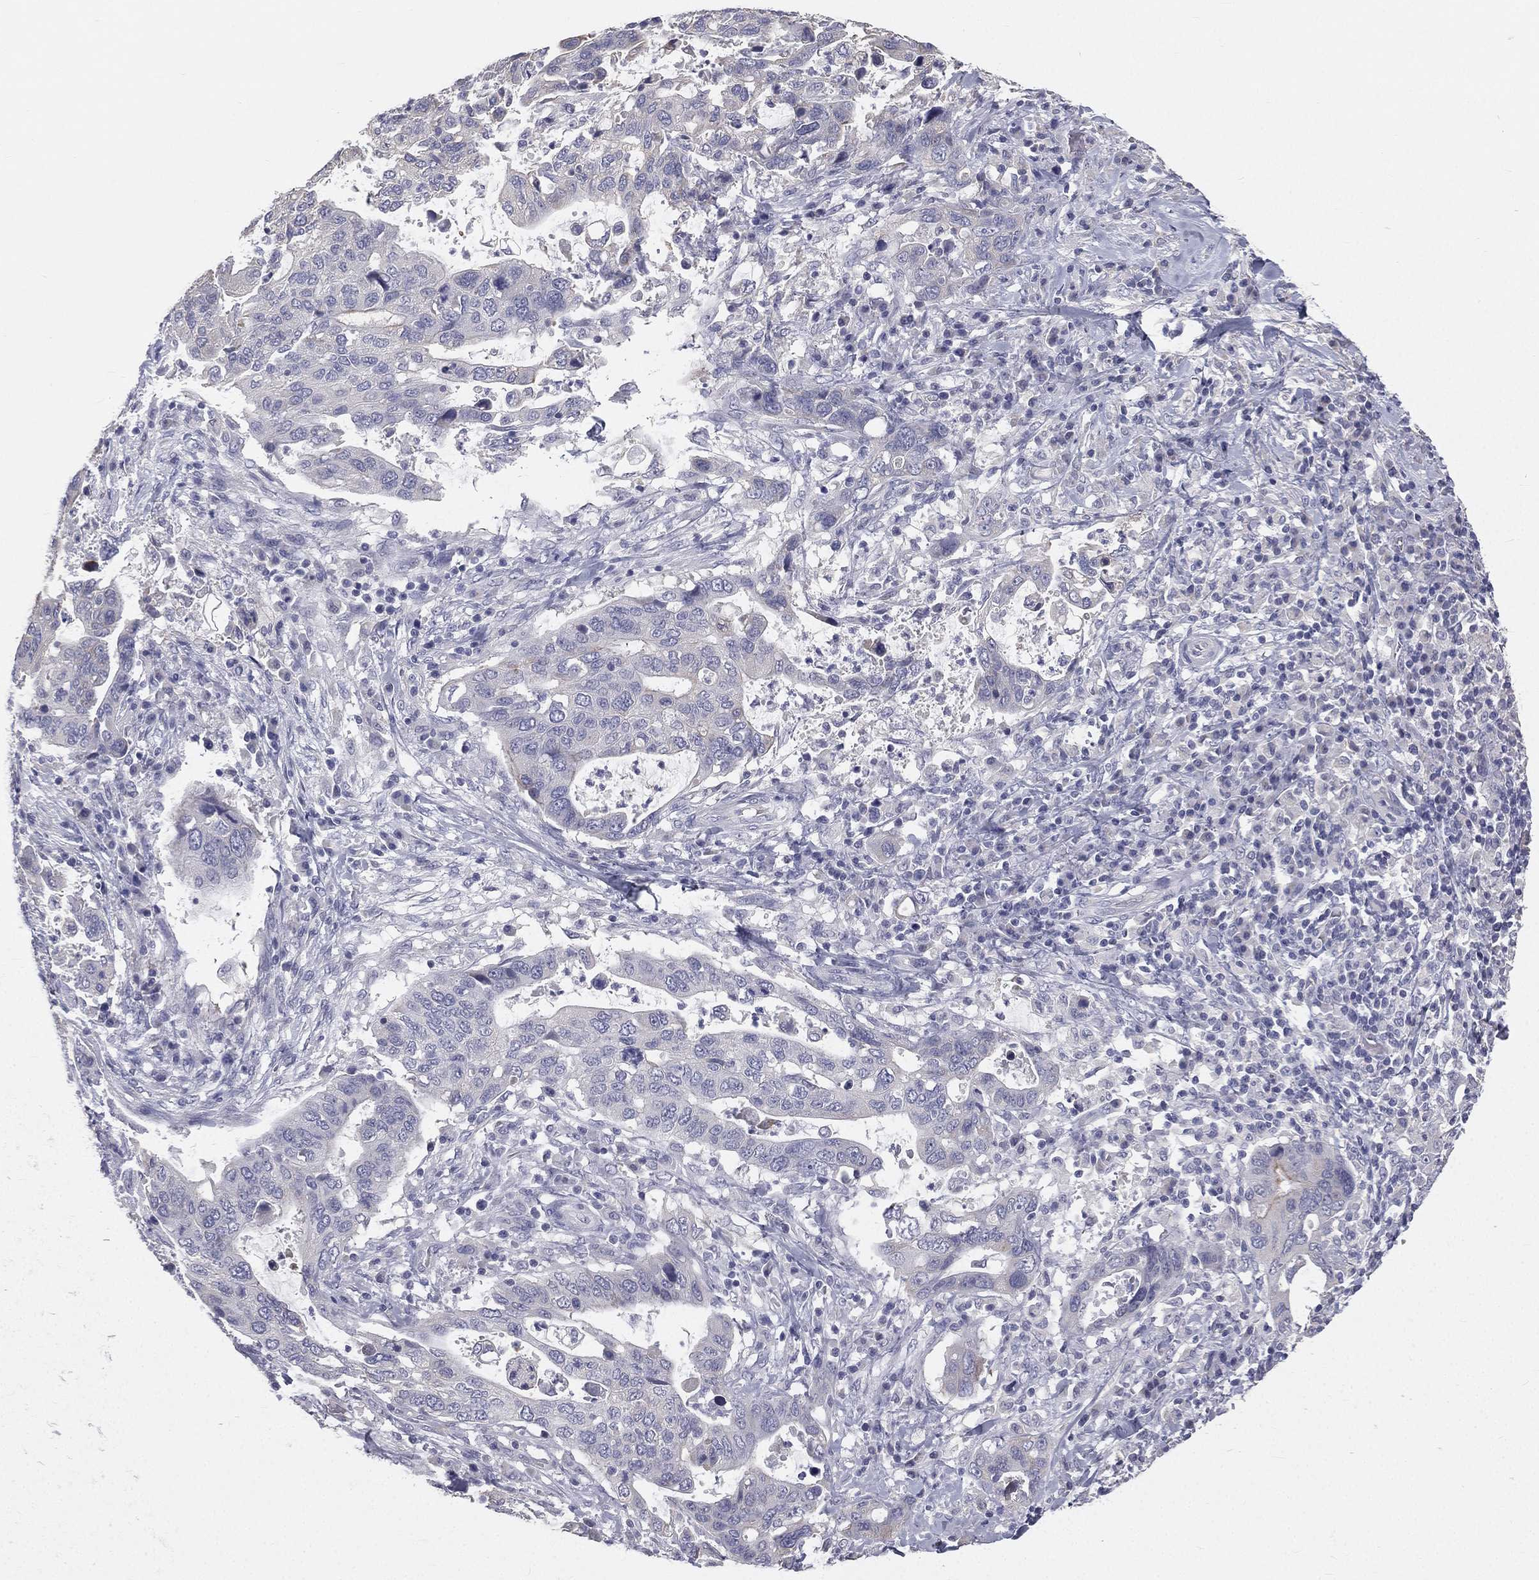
{"staining": {"intensity": "negative", "quantity": "none", "location": "none"}, "tissue": "stomach cancer", "cell_type": "Tumor cells", "image_type": "cancer", "snomed": [{"axis": "morphology", "description": "Adenocarcinoma, NOS"}, {"axis": "topography", "description": "Stomach"}], "caption": "Human stomach adenocarcinoma stained for a protein using IHC exhibits no staining in tumor cells.", "gene": "MUC13", "patient": {"sex": "male", "age": 54}}